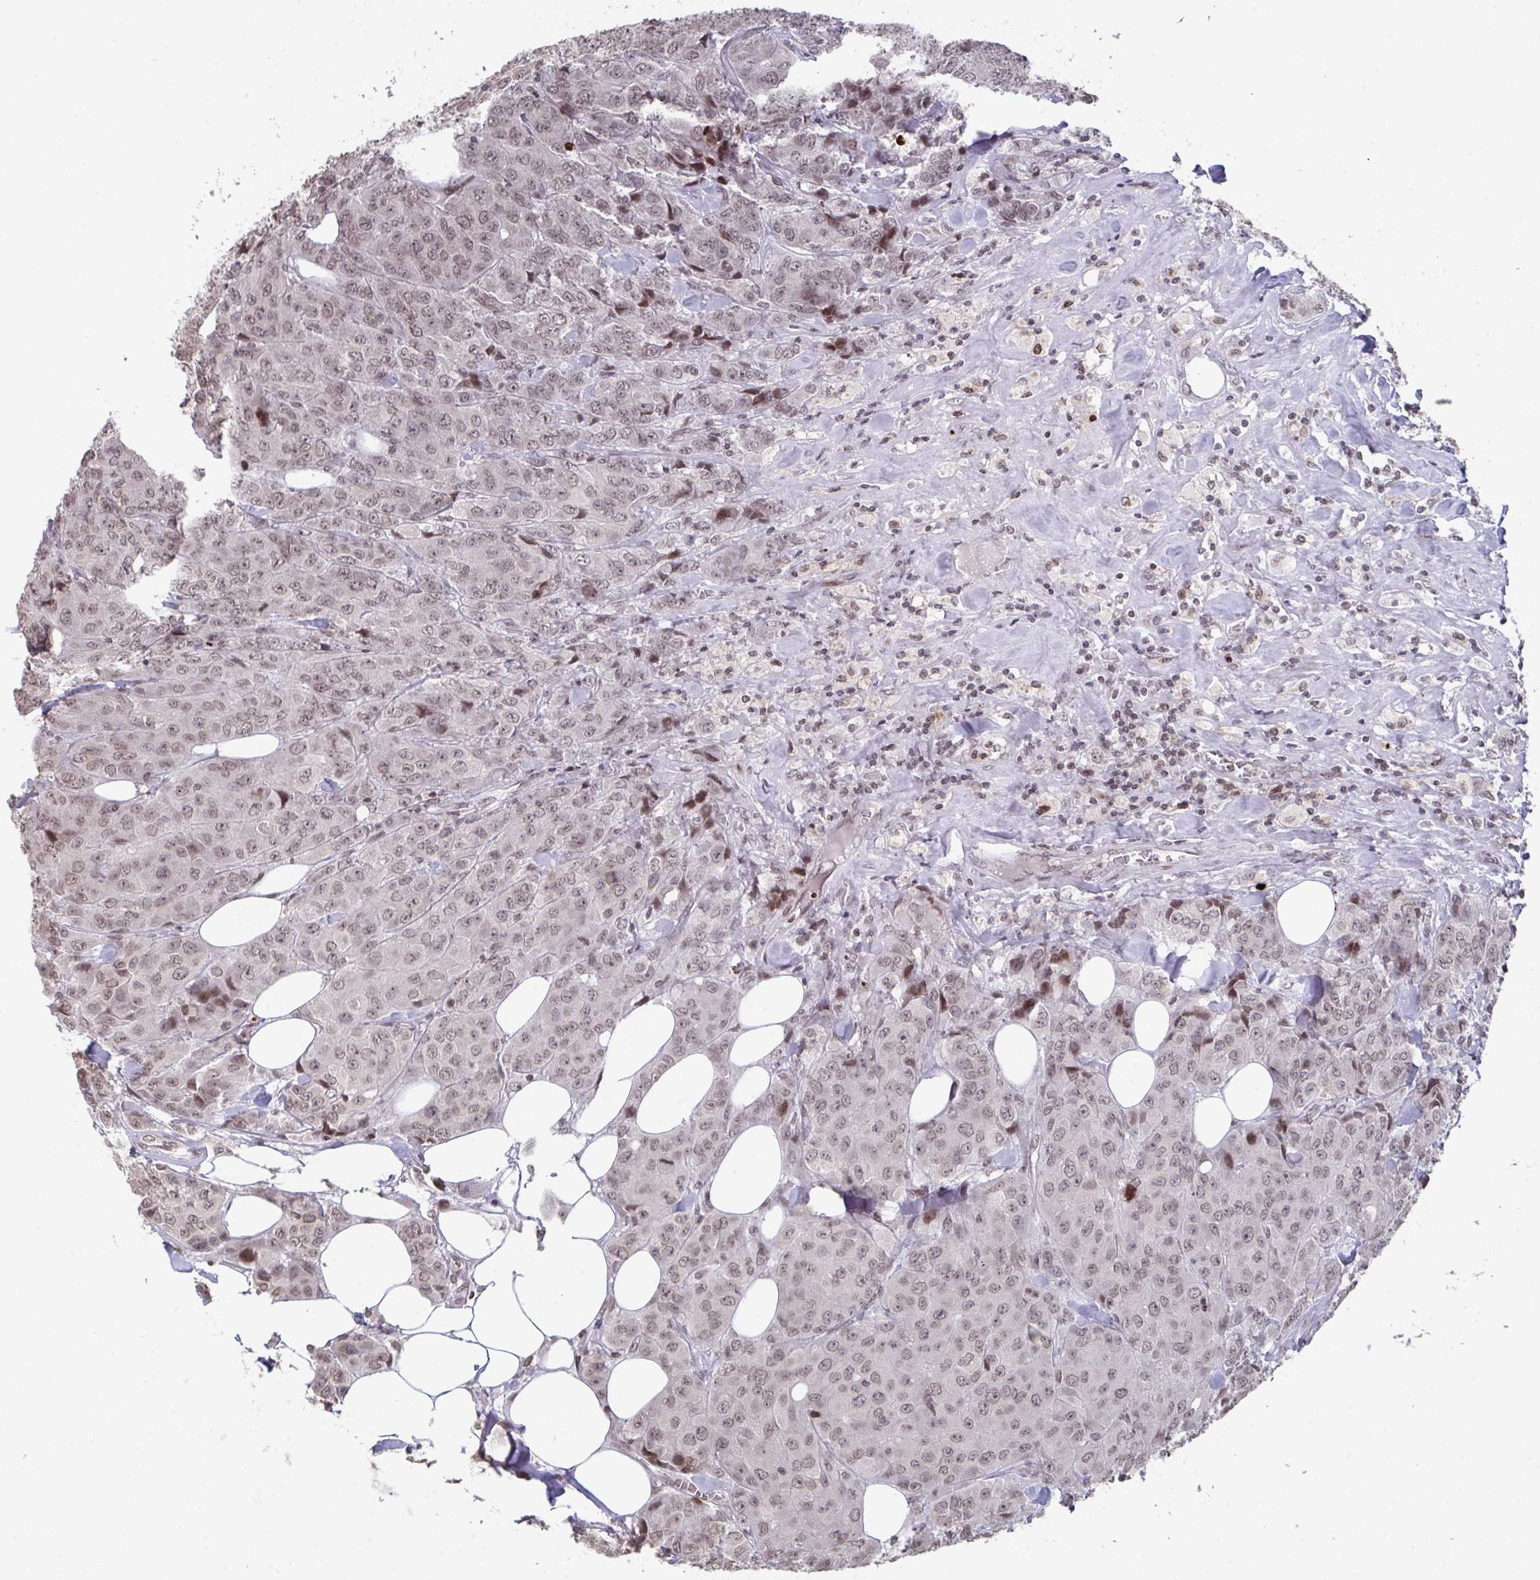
{"staining": {"intensity": "weak", "quantity": ">75%", "location": "nuclear"}, "tissue": "breast cancer", "cell_type": "Tumor cells", "image_type": "cancer", "snomed": [{"axis": "morphology", "description": "Duct carcinoma"}, {"axis": "topography", "description": "Breast"}], "caption": "High-magnification brightfield microscopy of infiltrating ductal carcinoma (breast) stained with DAB (brown) and counterstained with hematoxylin (blue). tumor cells exhibit weak nuclear expression is seen in approximately>75% of cells.", "gene": "NIP7", "patient": {"sex": "female", "age": 43}}